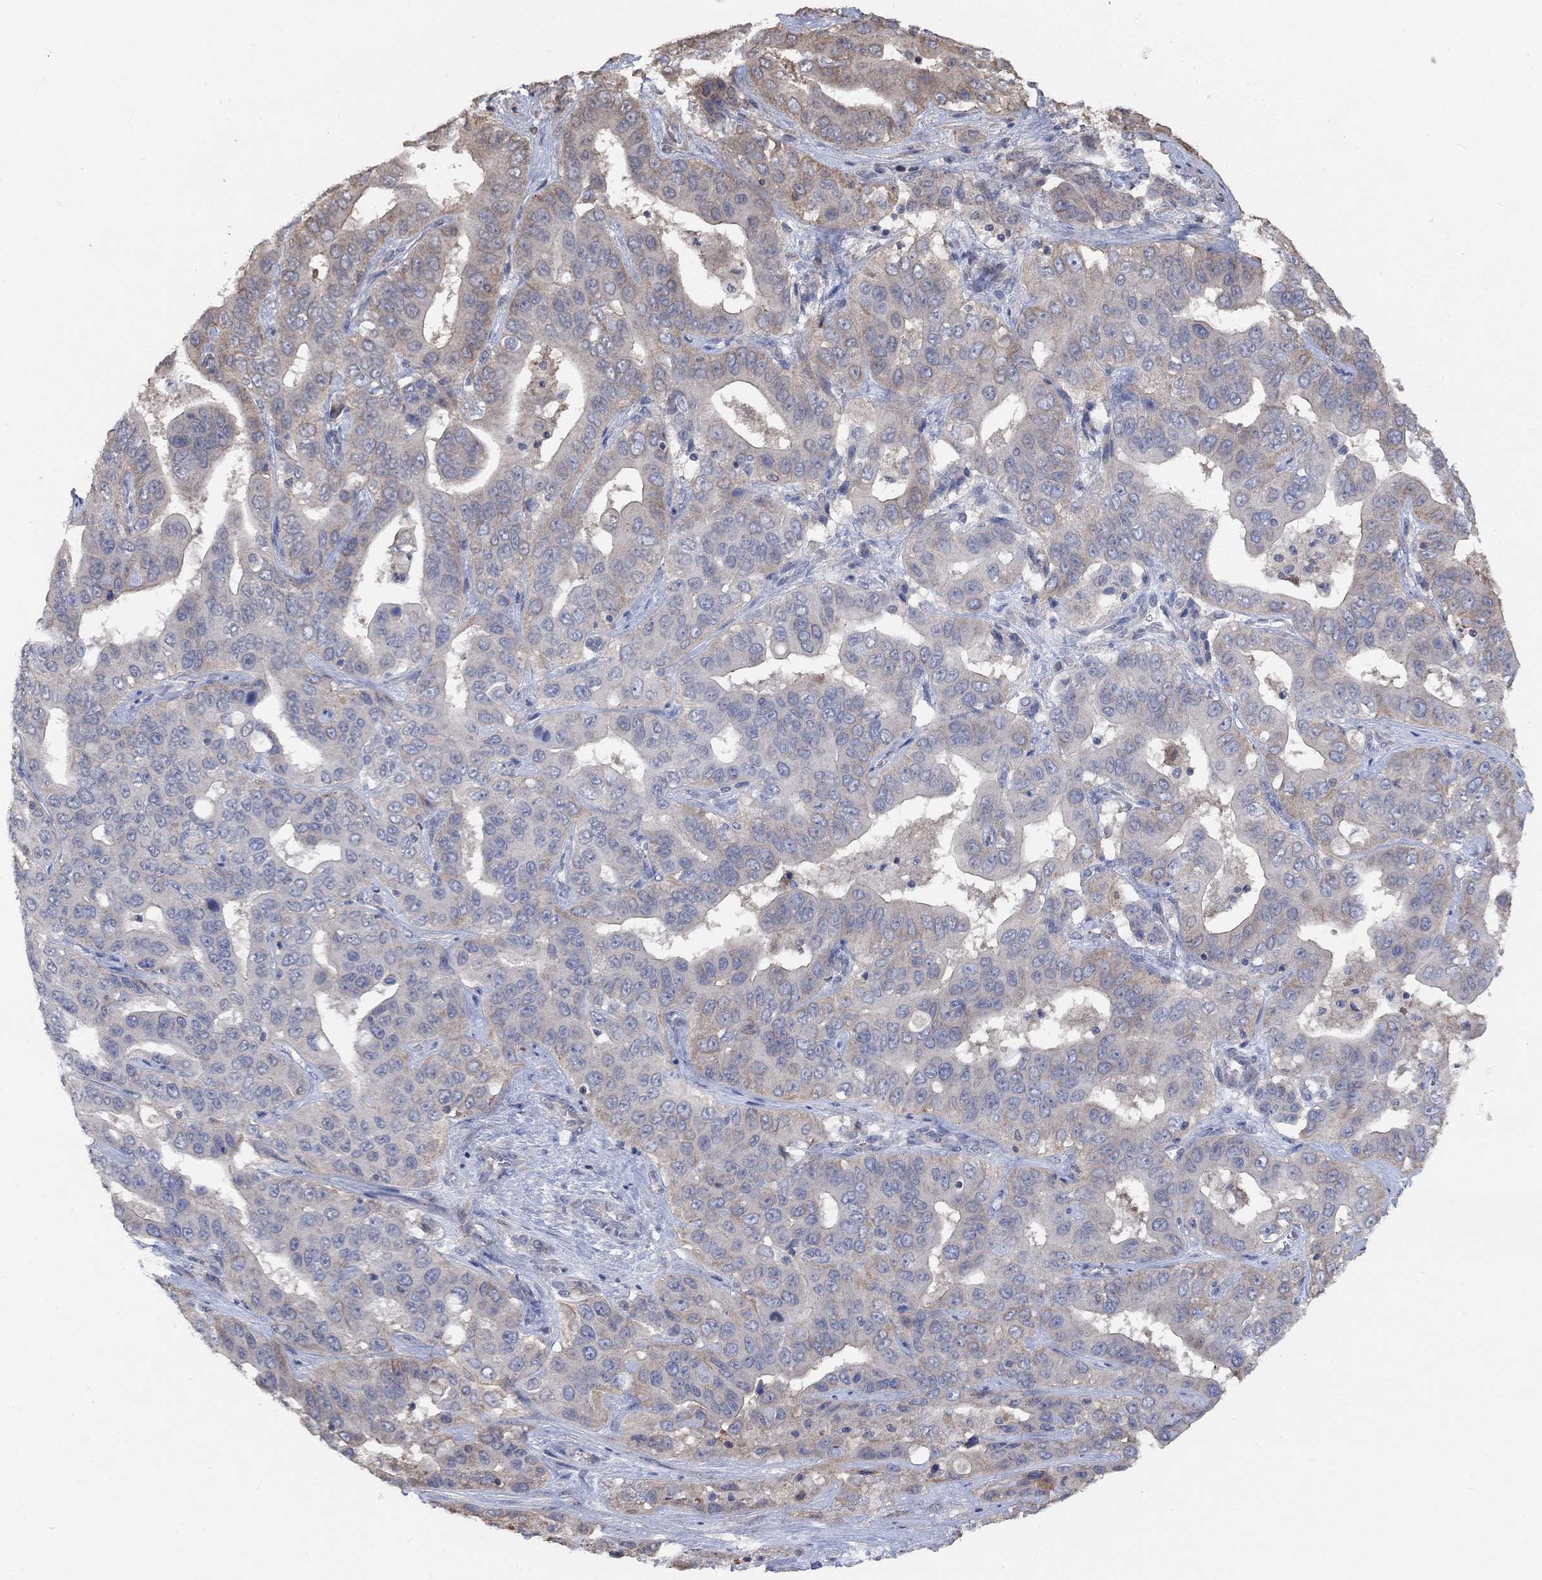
{"staining": {"intensity": "moderate", "quantity": "<25%", "location": "cytoplasmic/membranous"}, "tissue": "liver cancer", "cell_type": "Tumor cells", "image_type": "cancer", "snomed": [{"axis": "morphology", "description": "Cholangiocarcinoma"}, {"axis": "topography", "description": "Liver"}], "caption": "Brown immunohistochemical staining in liver cancer shows moderate cytoplasmic/membranous positivity in approximately <25% of tumor cells.", "gene": "UNC5B", "patient": {"sex": "female", "age": 52}}